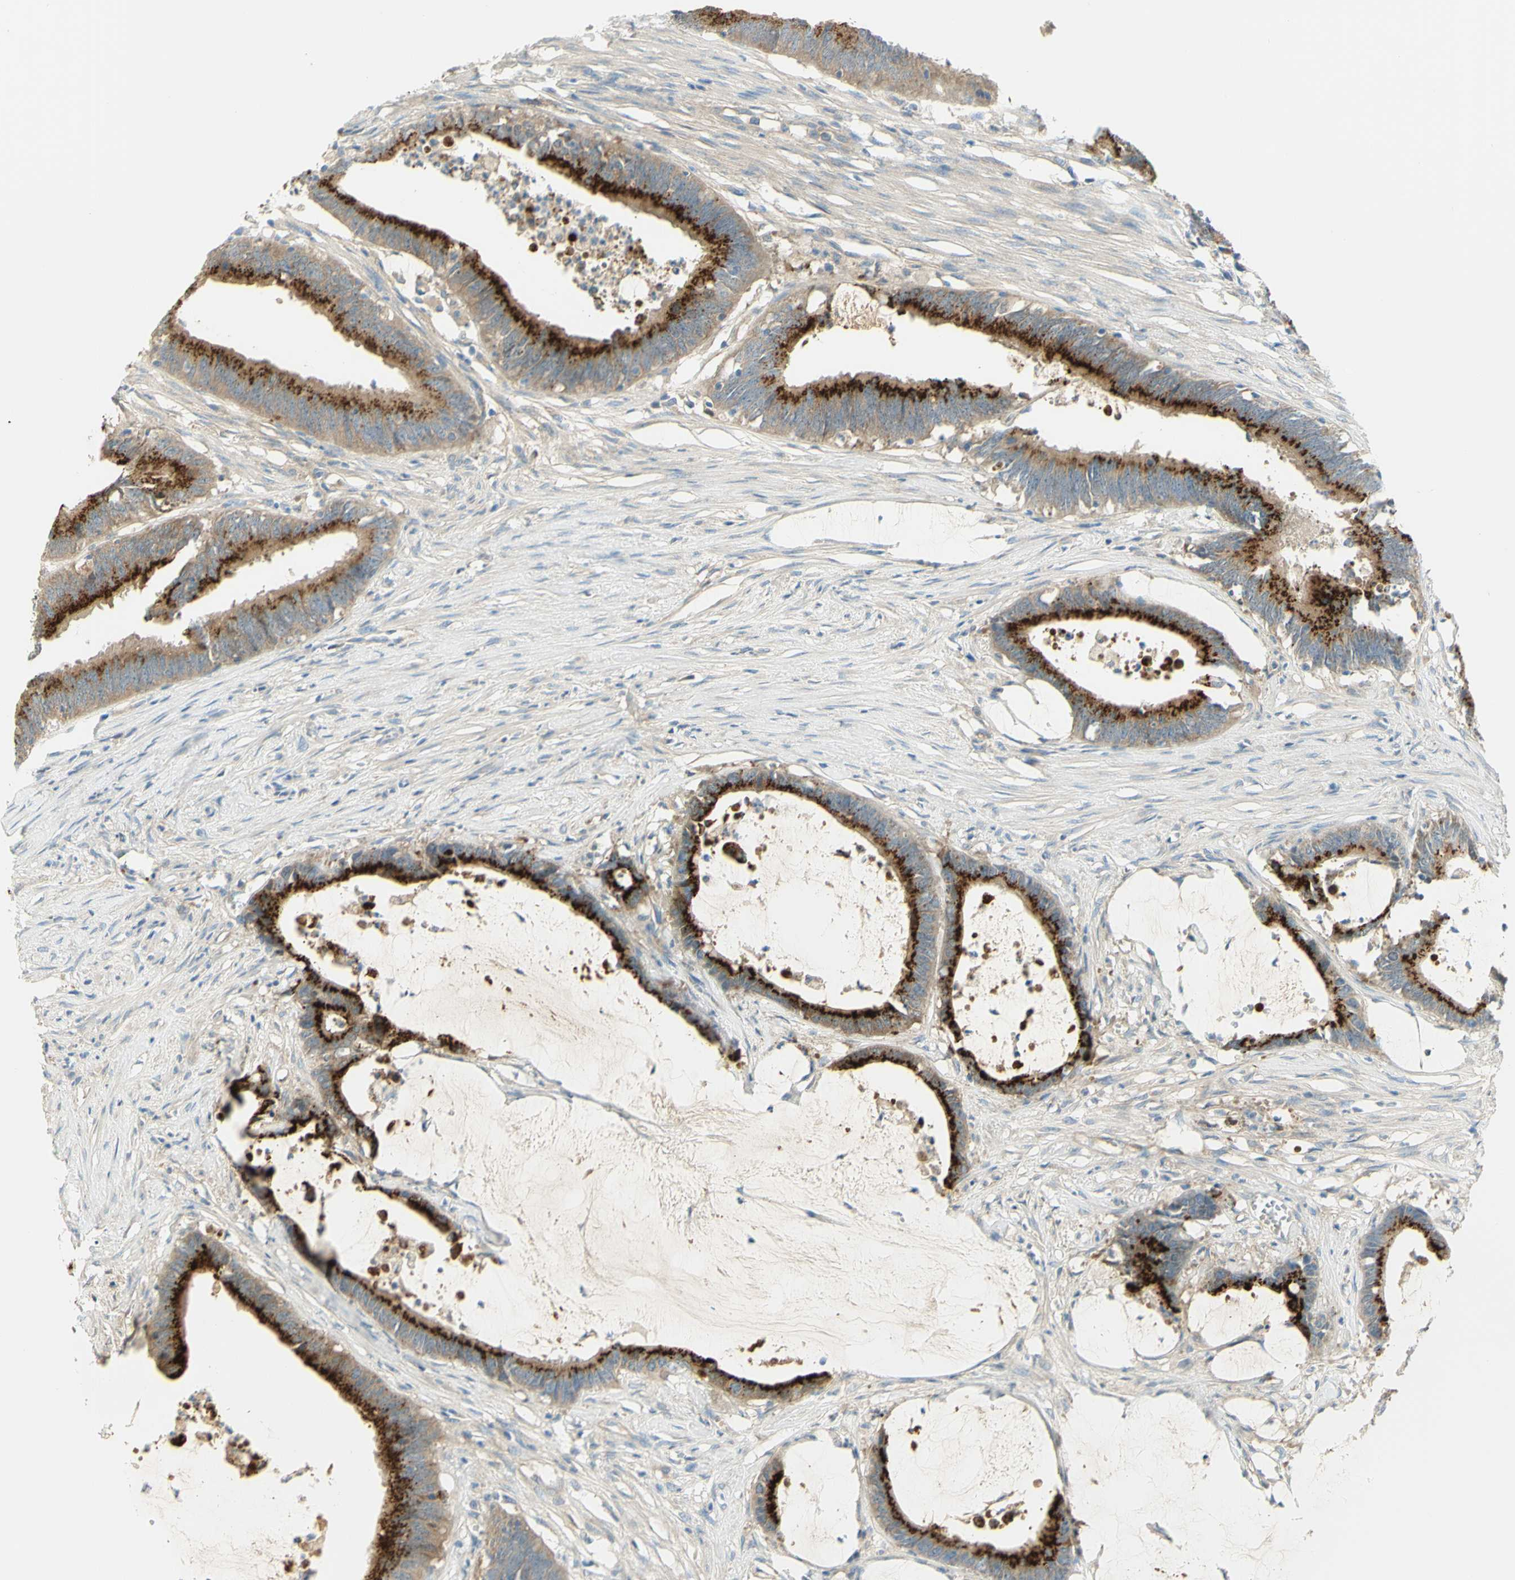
{"staining": {"intensity": "strong", "quantity": ">75%", "location": "cytoplasmic/membranous"}, "tissue": "colorectal cancer", "cell_type": "Tumor cells", "image_type": "cancer", "snomed": [{"axis": "morphology", "description": "Adenocarcinoma, NOS"}, {"axis": "topography", "description": "Rectum"}], "caption": "Strong cytoplasmic/membranous staining for a protein is present in approximately >75% of tumor cells of adenocarcinoma (colorectal) using IHC.", "gene": "GCNT3", "patient": {"sex": "female", "age": 66}}